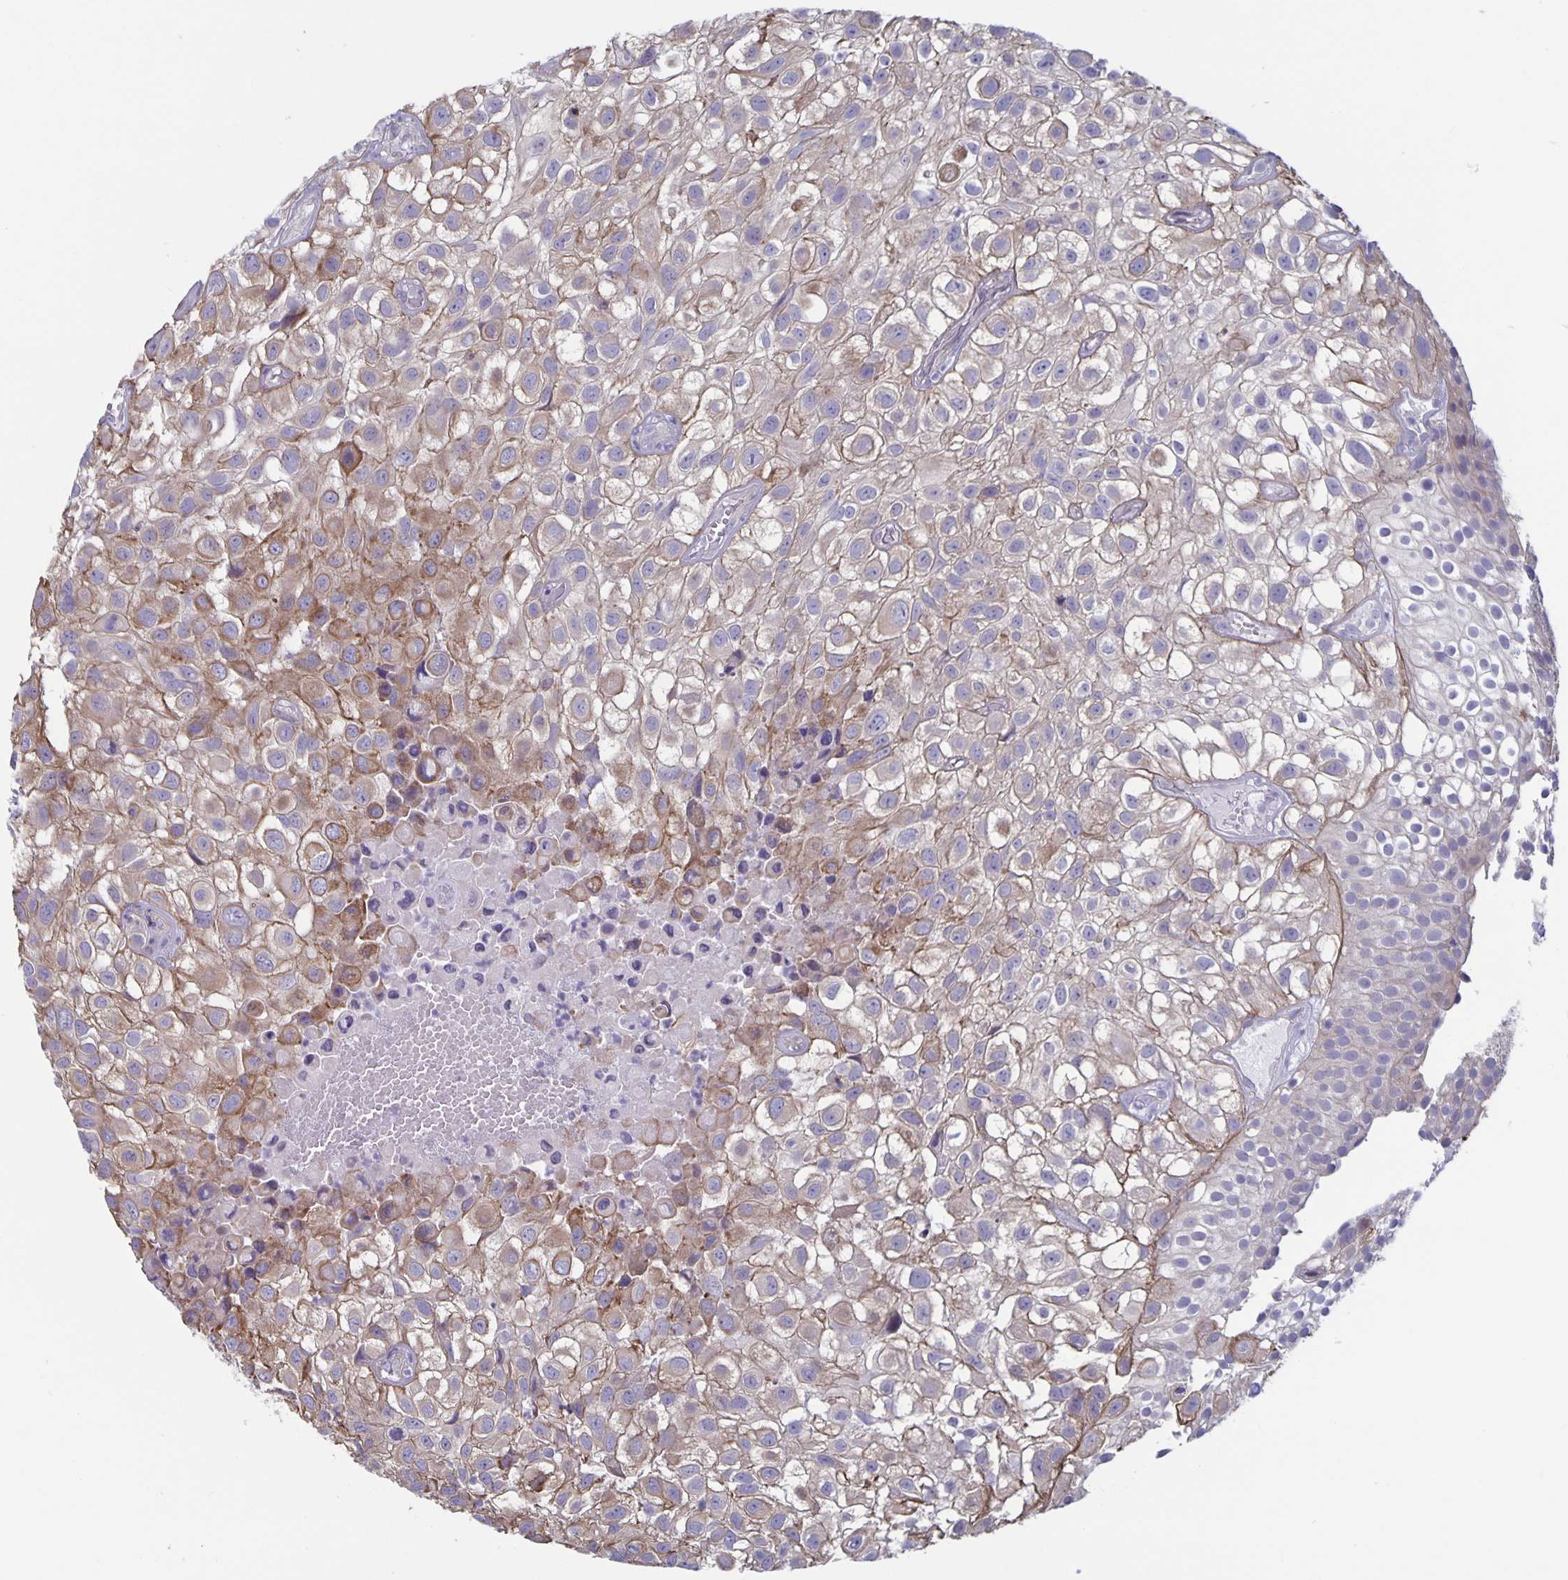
{"staining": {"intensity": "moderate", "quantity": "25%-75%", "location": "cytoplasmic/membranous"}, "tissue": "urothelial cancer", "cell_type": "Tumor cells", "image_type": "cancer", "snomed": [{"axis": "morphology", "description": "Urothelial carcinoma, High grade"}, {"axis": "topography", "description": "Urinary bladder"}], "caption": "IHC micrograph of neoplastic tissue: human urothelial carcinoma (high-grade) stained using immunohistochemistry exhibits medium levels of moderate protein expression localized specifically in the cytoplasmic/membranous of tumor cells, appearing as a cytoplasmic/membranous brown color.", "gene": "PLCB3", "patient": {"sex": "male", "age": 56}}